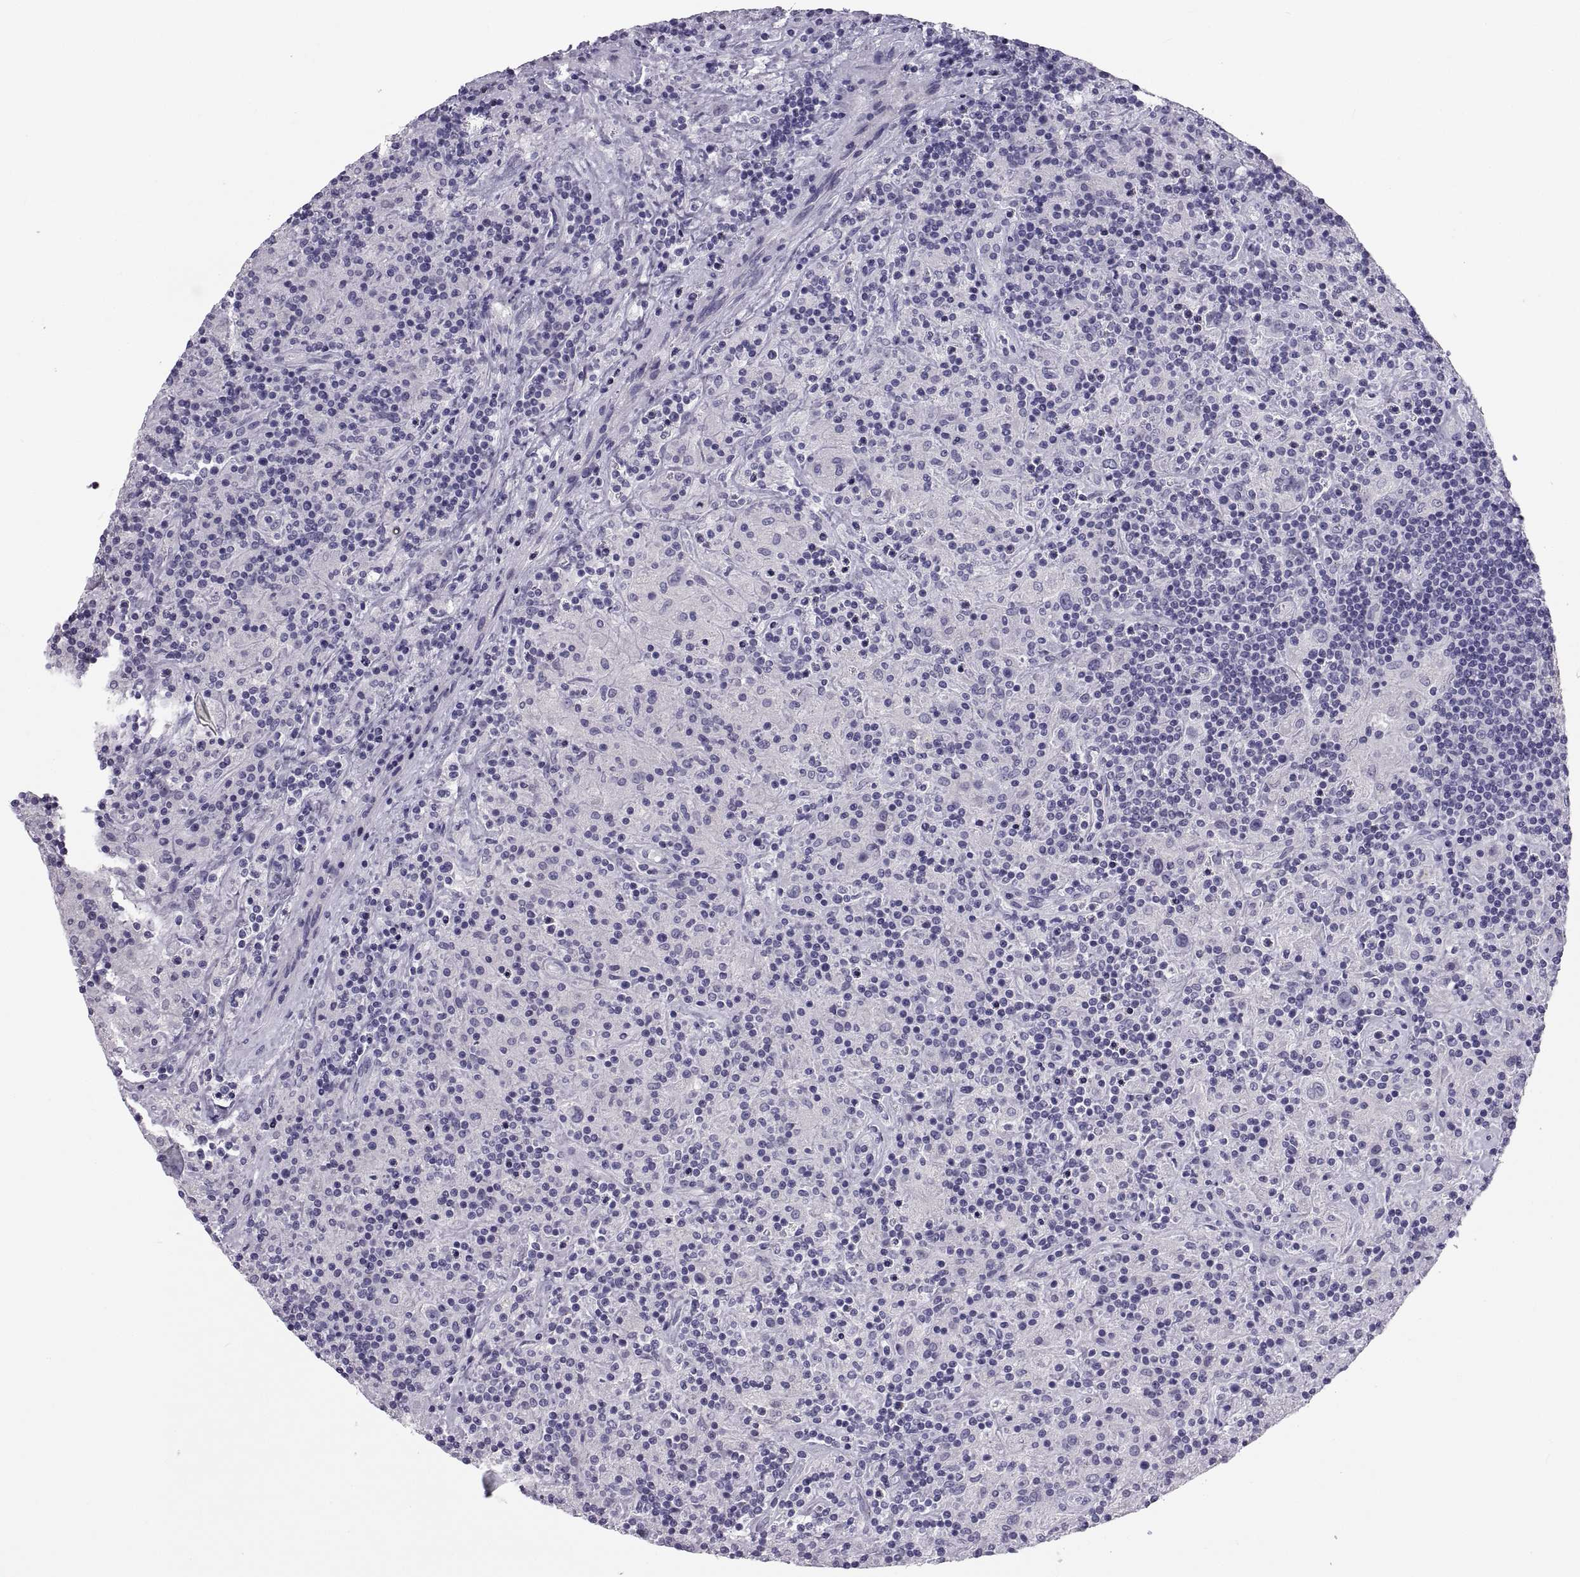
{"staining": {"intensity": "negative", "quantity": "none", "location": "none"}, "tissue": "lymphoma", "cell_type": "Tumor cells", "image_type": "cancer", "snomed": [{"axis": "morphology", "description": "Hodgkin's disease, NOS"}, {"axis": "topography", "description": "Lymph node"}], "caption": "Protein analysis of Hodgkin's disease displays no significant staining in tumor cells.", "gene": "PCSK1N", "patient": {"sex": "male", "age": 70}}